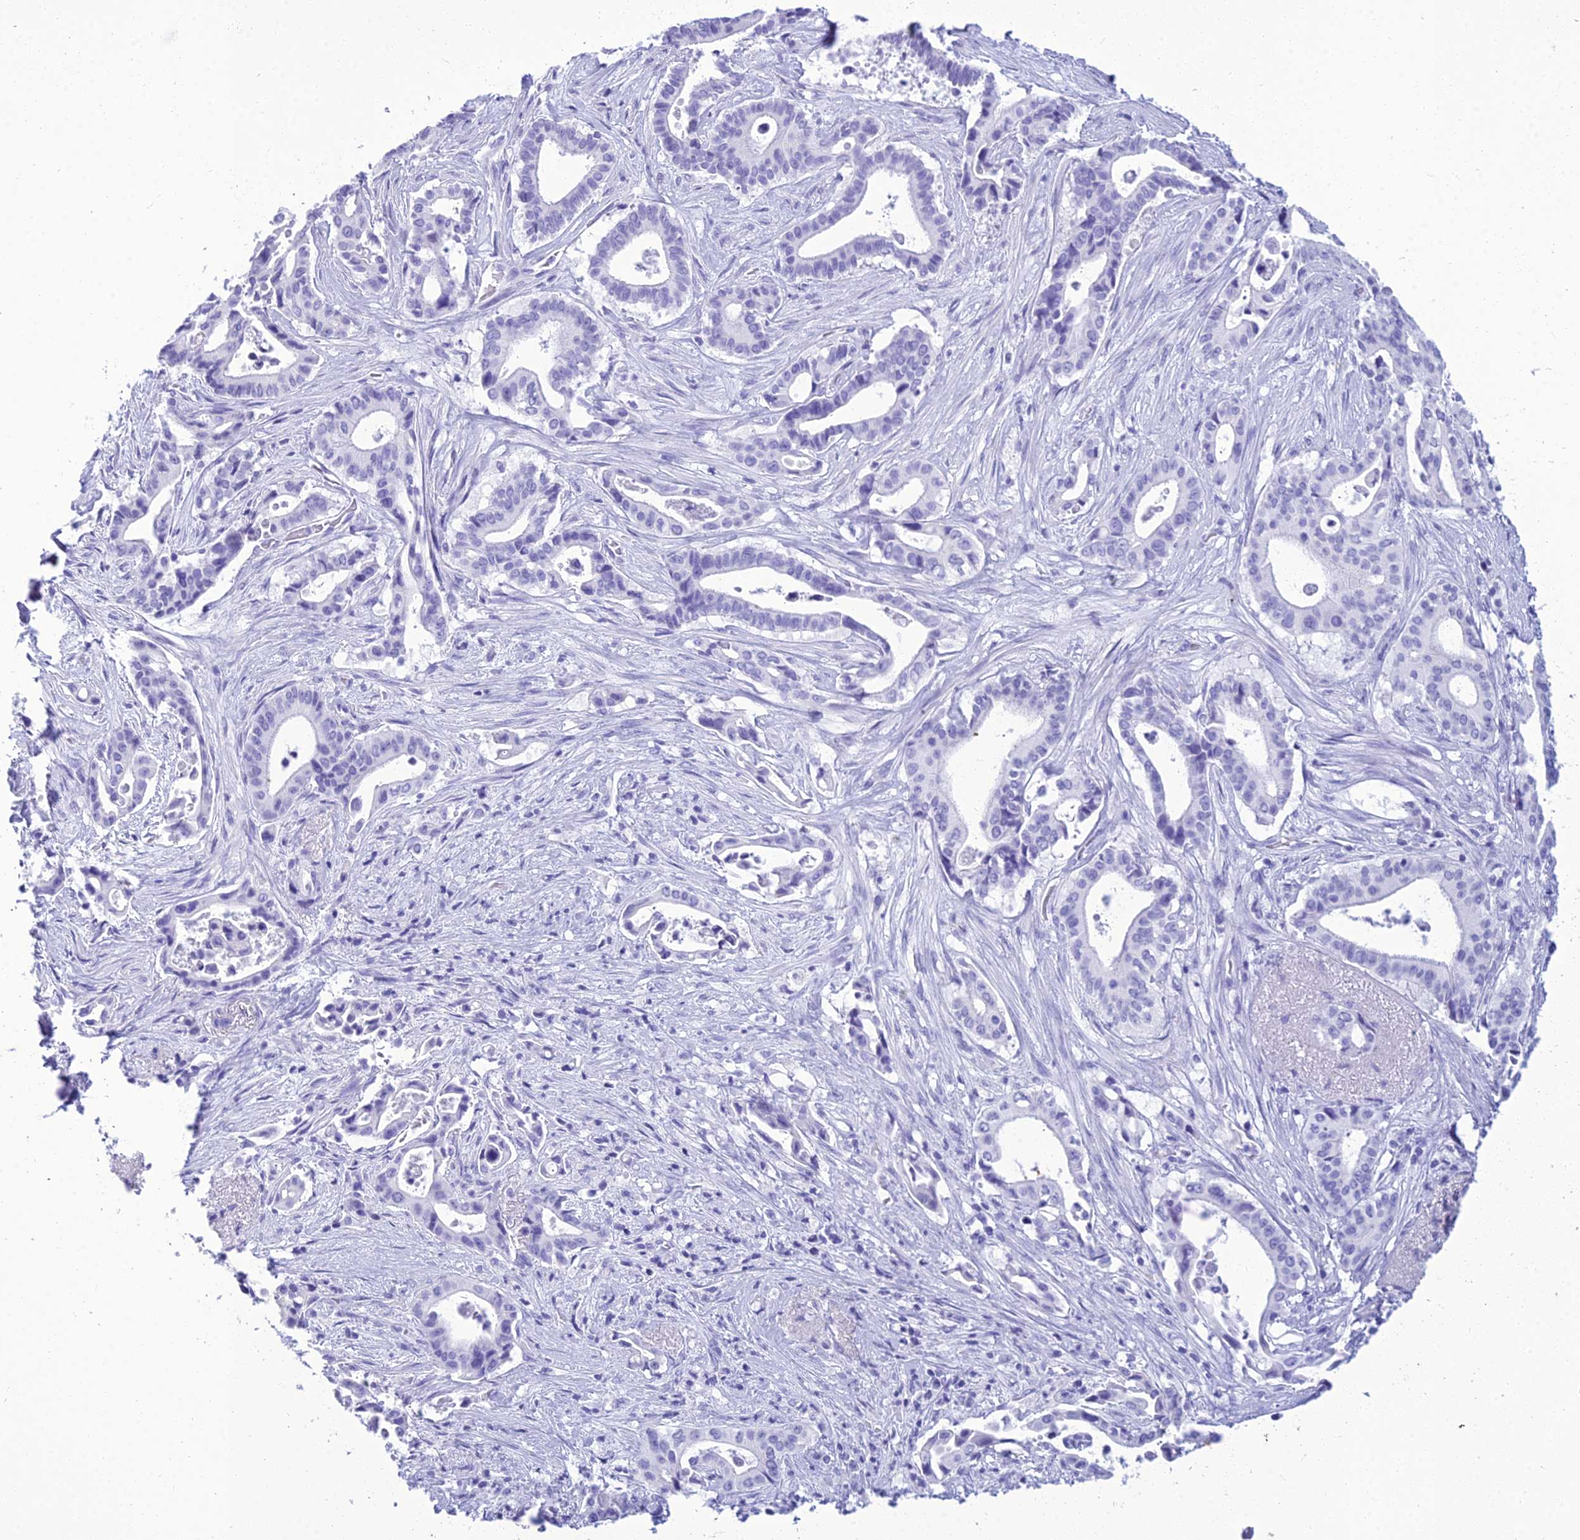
{"staining": {"intensity": "negative", "quantity": "none", "location": "none"}, "tissue": "pancreatic cancer", "cell_type": "Tumor cells", "image_type": "cancer", "snomed": [{"axis": "morphology", "description": "Adenocarcinoma, NOS"}, {"axis": "topography", "description": "Pancreas"}], "caption": "A high-resolution photomicrograph shows immunohistochemistry (IHC) staining of pancreatic adenocarcinoma, which displays no significant staining in tumor cells.", "gene": "ZNF442", "patient": {"sex": "female", "age": 77}}